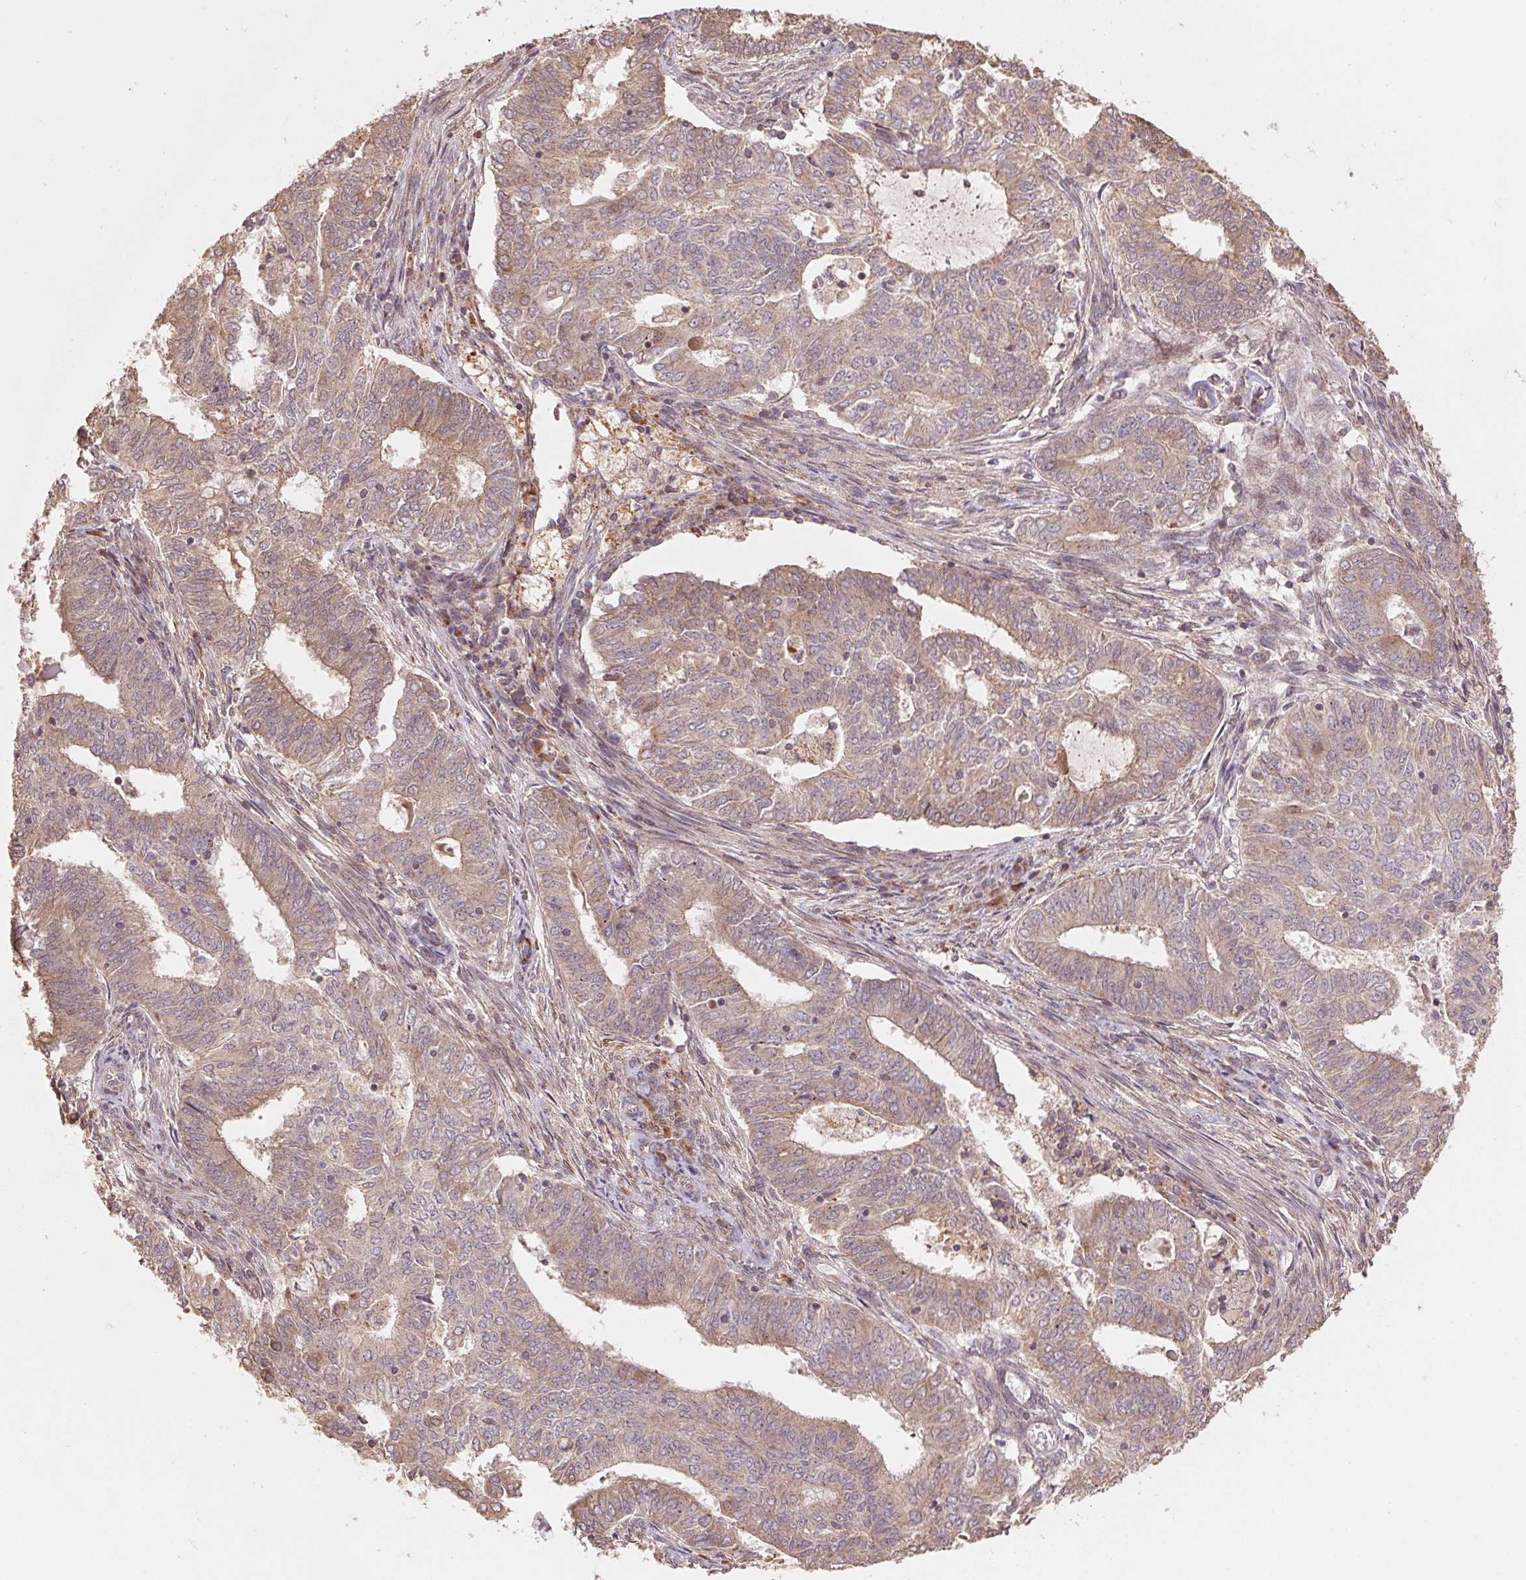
{"staining": {"intensity": "weak", "quantity": ">75%", "location": "cytoplasmic/membranous"}, "tissue": "endometrial cancer", "cell_type": "Tumor cells", "image_type": "cancer", "snomed": [{"axis": "morphology", "description": "Adenocarcinoma, NOS"}, {"axis": "topography", "description": "Endometrium"}], "caption": "Adenocarcinoma (endometrial) was stained to show a protein in brown. There is low levels of weak cytoplasmic/membranous positivity in about >75% of tumor cells. The staining was performed using DAB to visualize the protein expression in brown, while the nuclei were stained in blue with hematoxylin (Magnification: 20x).", "gene": "PDHA1", "patient": {"sex": "female", "age": 62}}